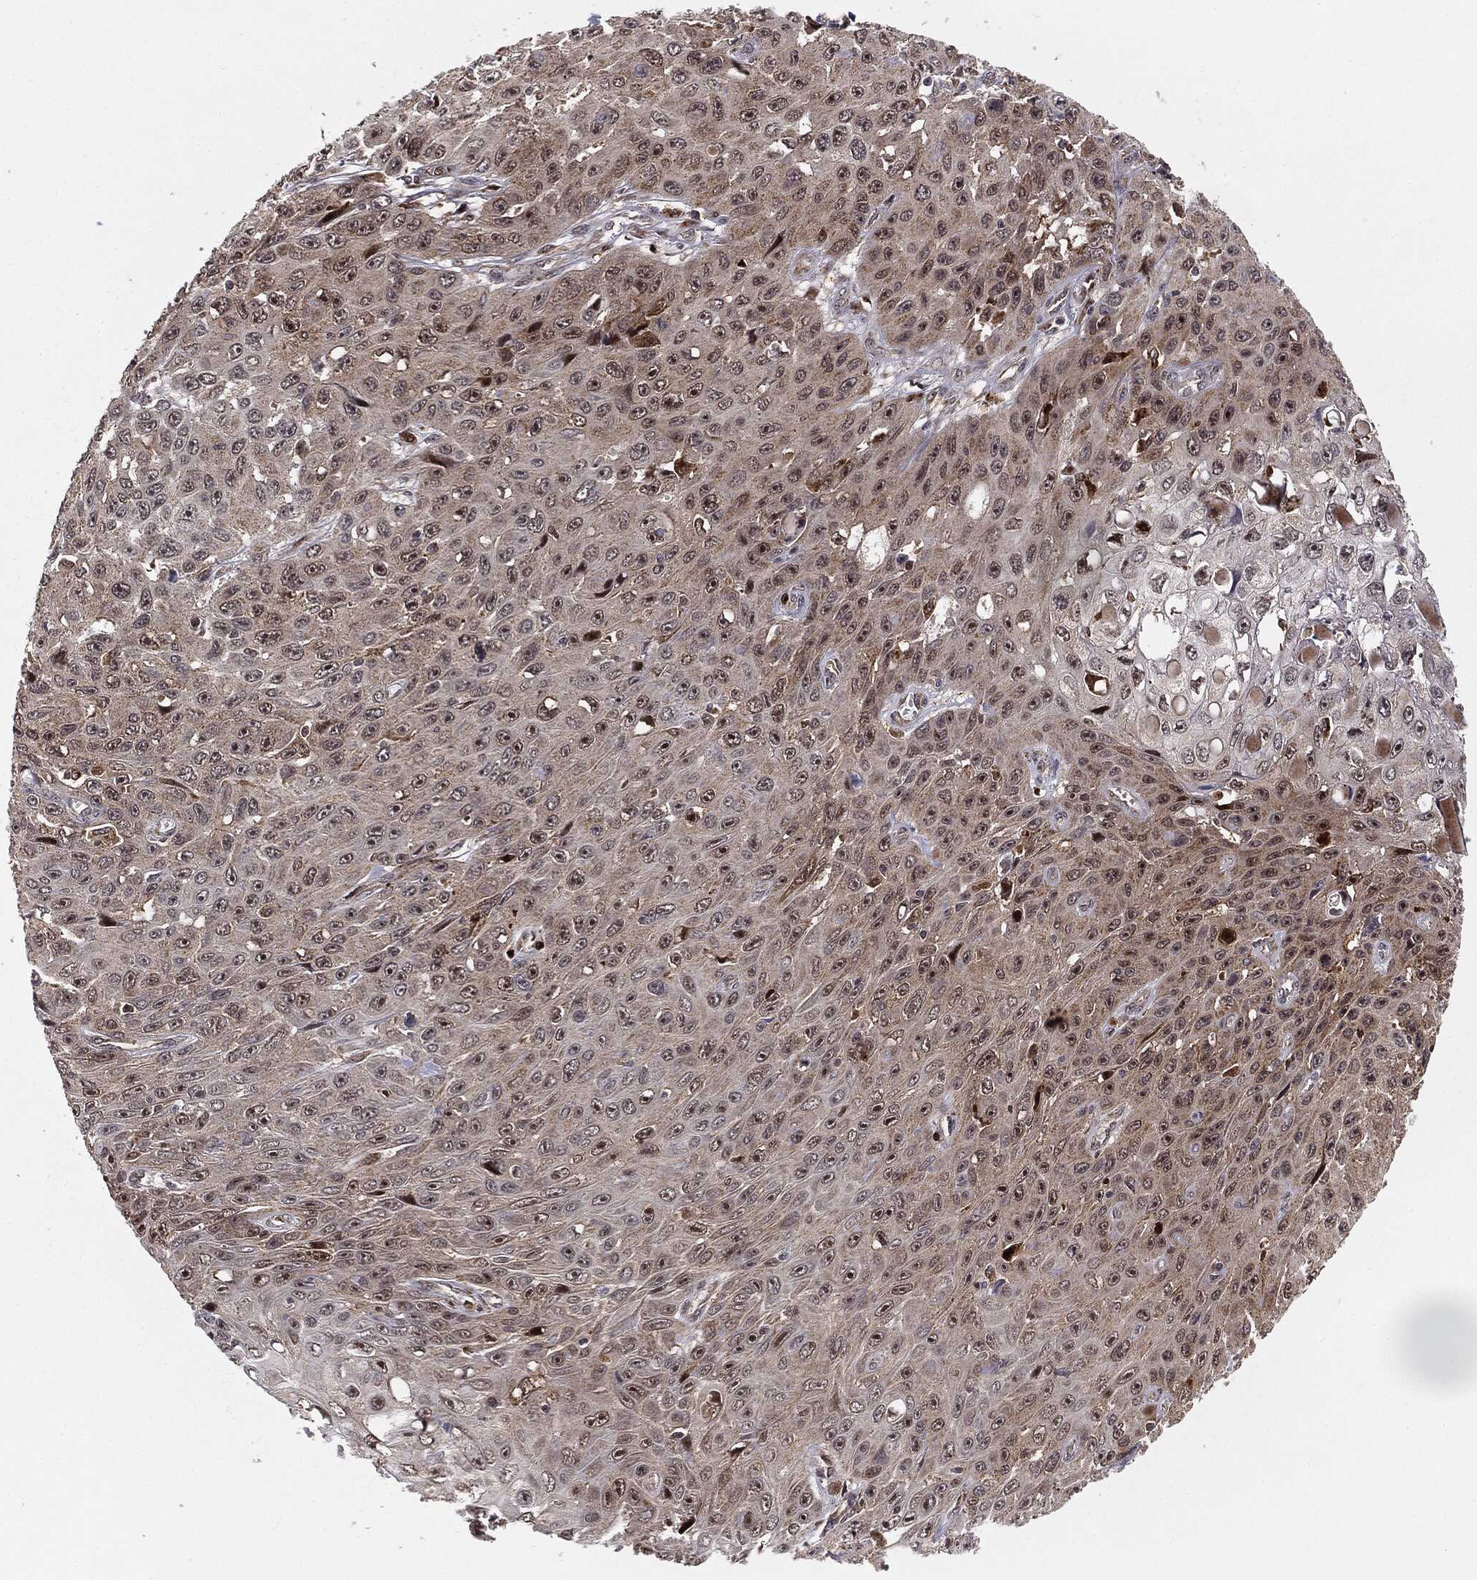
{"staining": {"intensity": "moderate", "quantity": "25%-75%", "location": "nuclear"}, "tissue": "skin cancer", "cell_type": "Tumor cells", "image_type": "cancer", "snomed": [{"axis": "morphology", "description": "Squamous cell carcinoma, NOS"}, {"axis": "topography", "description": "Skin"}], "caption": "Protein analysis of skin squamous cell carcinoma tissue reveals moderate nuclear expression in approximately 25%-75% of tumor cells. (DAB = brown stain, brightfield microscopy at high magnification).", "gene": "PTEN", "patient": {"sex": "male", "age": 82}}